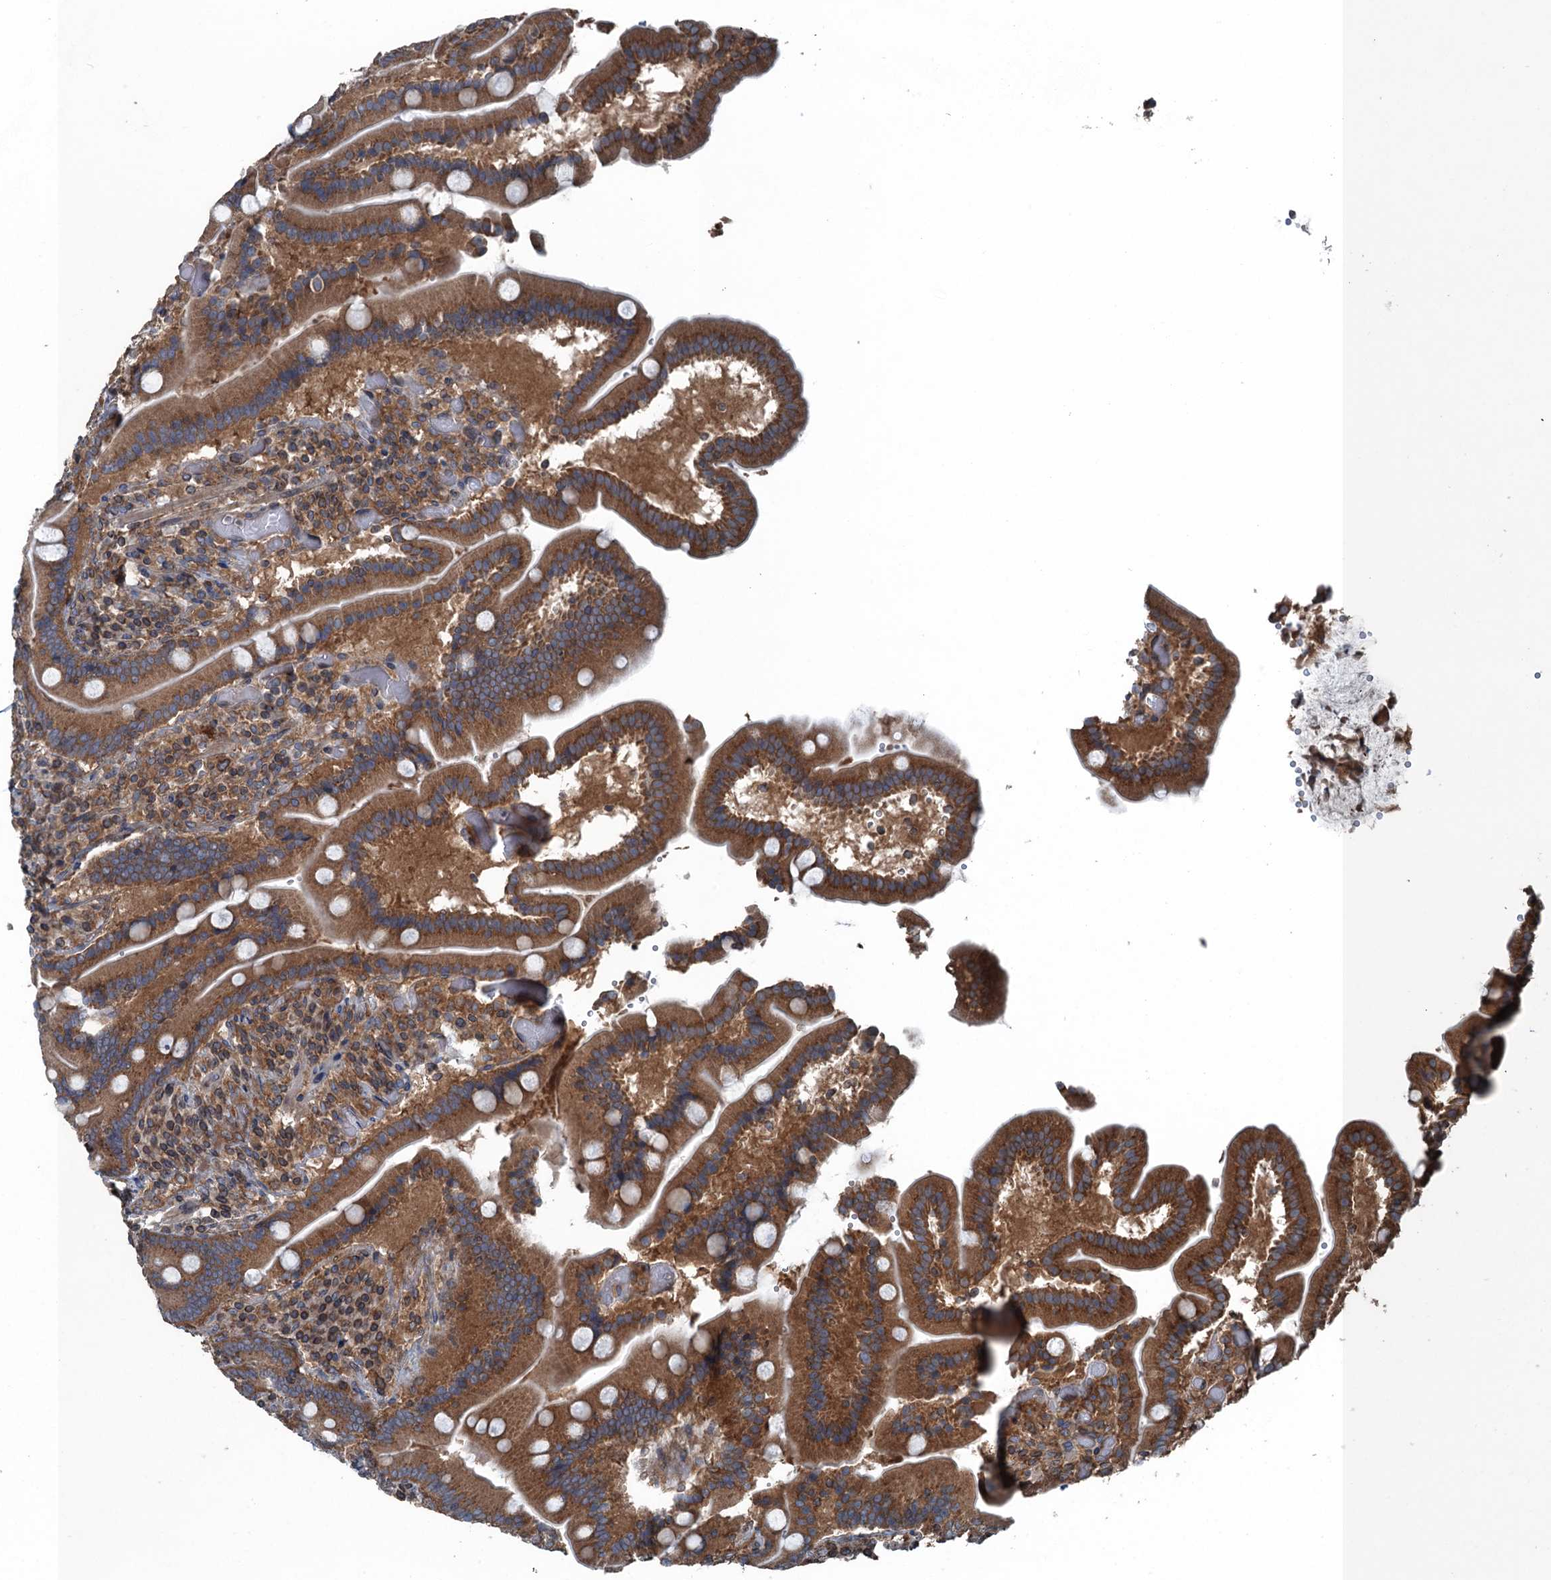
{"staining": {"intensity": "strong", "quantity": ">75%", "location": "cytoplasmic/membranous"}, "tissue": "duodenum", "cell_type": "Glandular cells", "image_type": "normal", "snomed": [{"axis": "morphology", "description": "Normal tissue, NOS"}, {"axis": "topography", "description": "Duodenum"}], "caption": "Strong cytoplasmic/membranous protein expression is seen in approximately >75% of glandular cells in duodenum.", "gene": "TRAPPC8", "patient": {"sex": "female", "age": 62}}